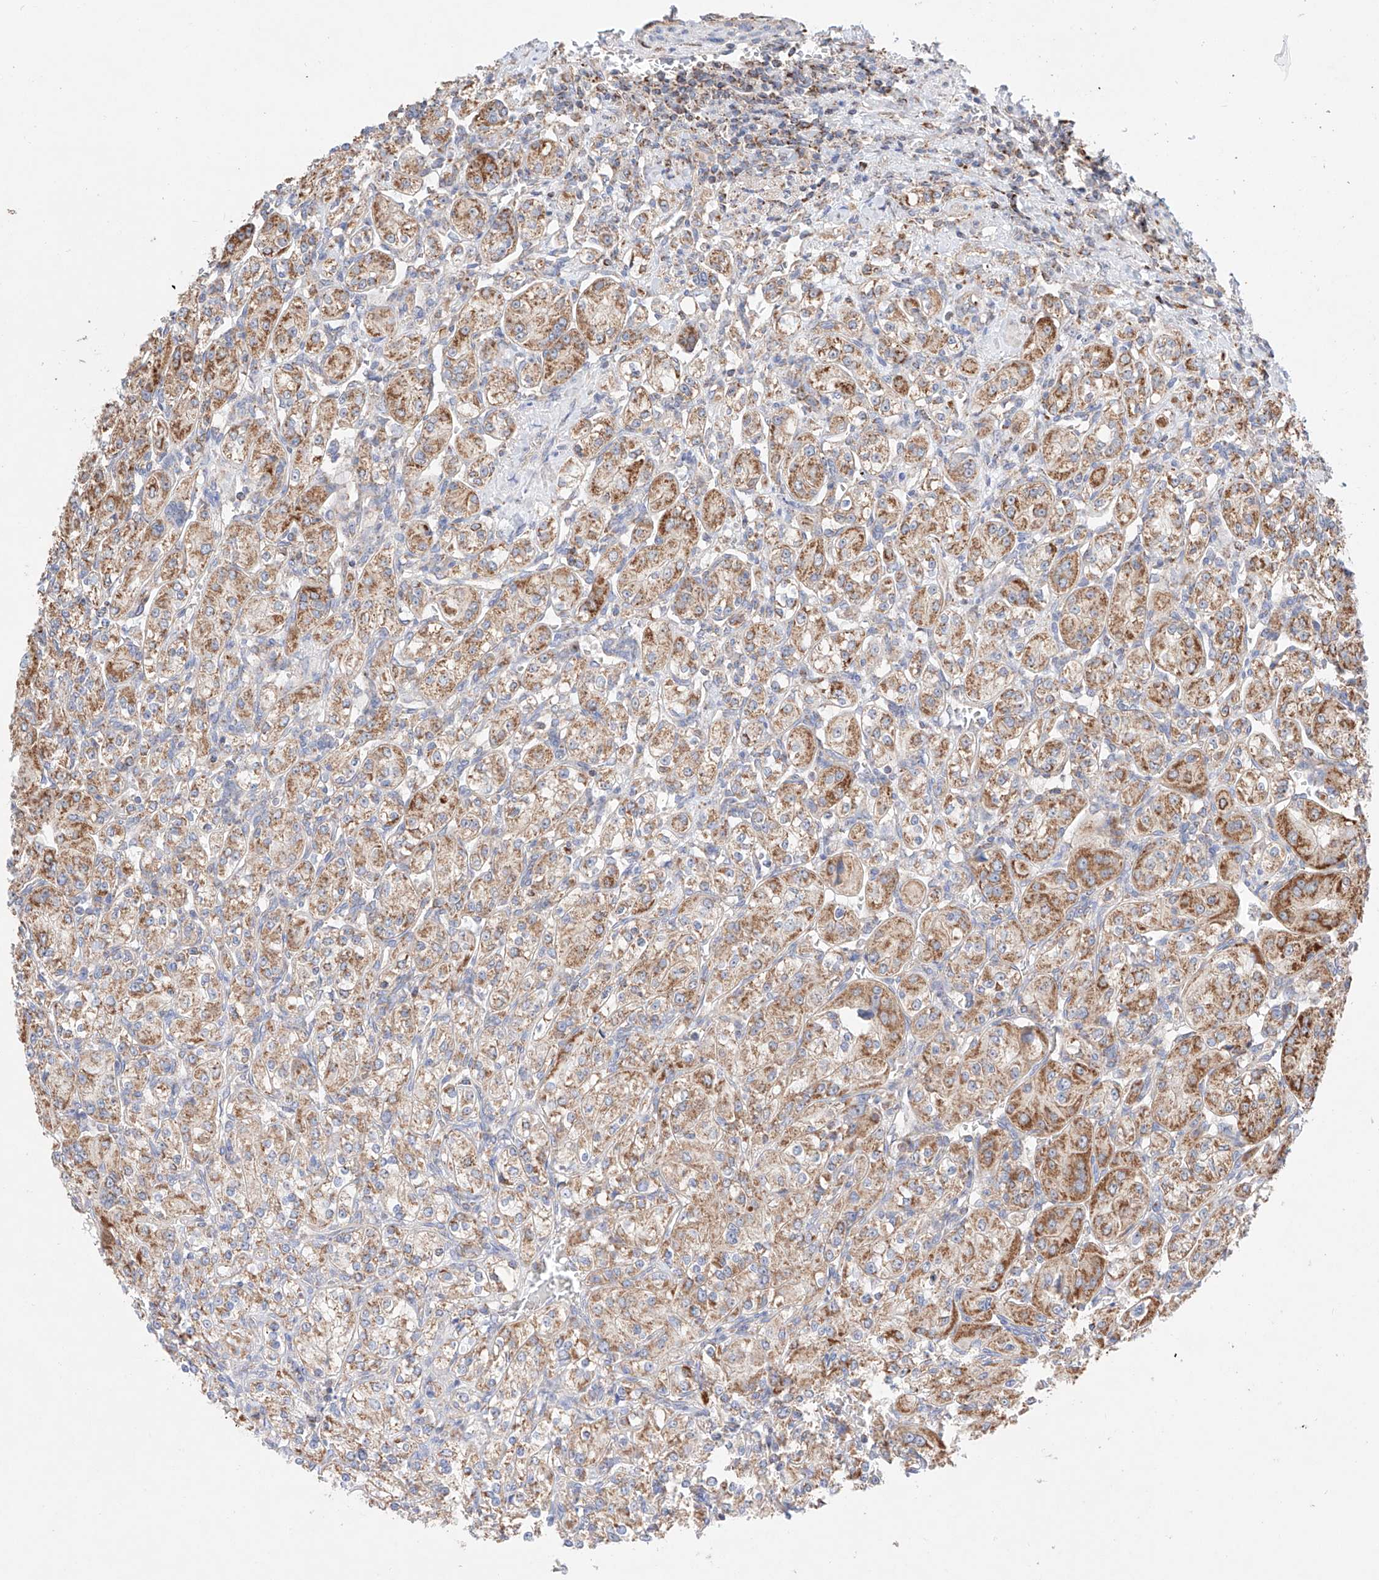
{"staining": {"intensity": "moderate", "quantity": ">75%", "location": "cytoplasmic/membranous"}, "tissue": "renal cancer", "cell_type": "Tumor cells", "image_type": "cancer", "snomed": [{"axis": "morphology", "description": "Adenocarcinoma, NOS"}, {"axis": "topography", "description": "Kidney"}], "caption": "Brown immunohistochemical staining in human renal cancer shows moderate cytoplasmic/membranous positivity in approximately >75% of tumor cells. (Stains: DAB in brown, nuclei in blue, Microscopy: brightfield microscopy at high magnification).", "gene": "KTI12", "patient": {"sex": "male", "age": 77}}